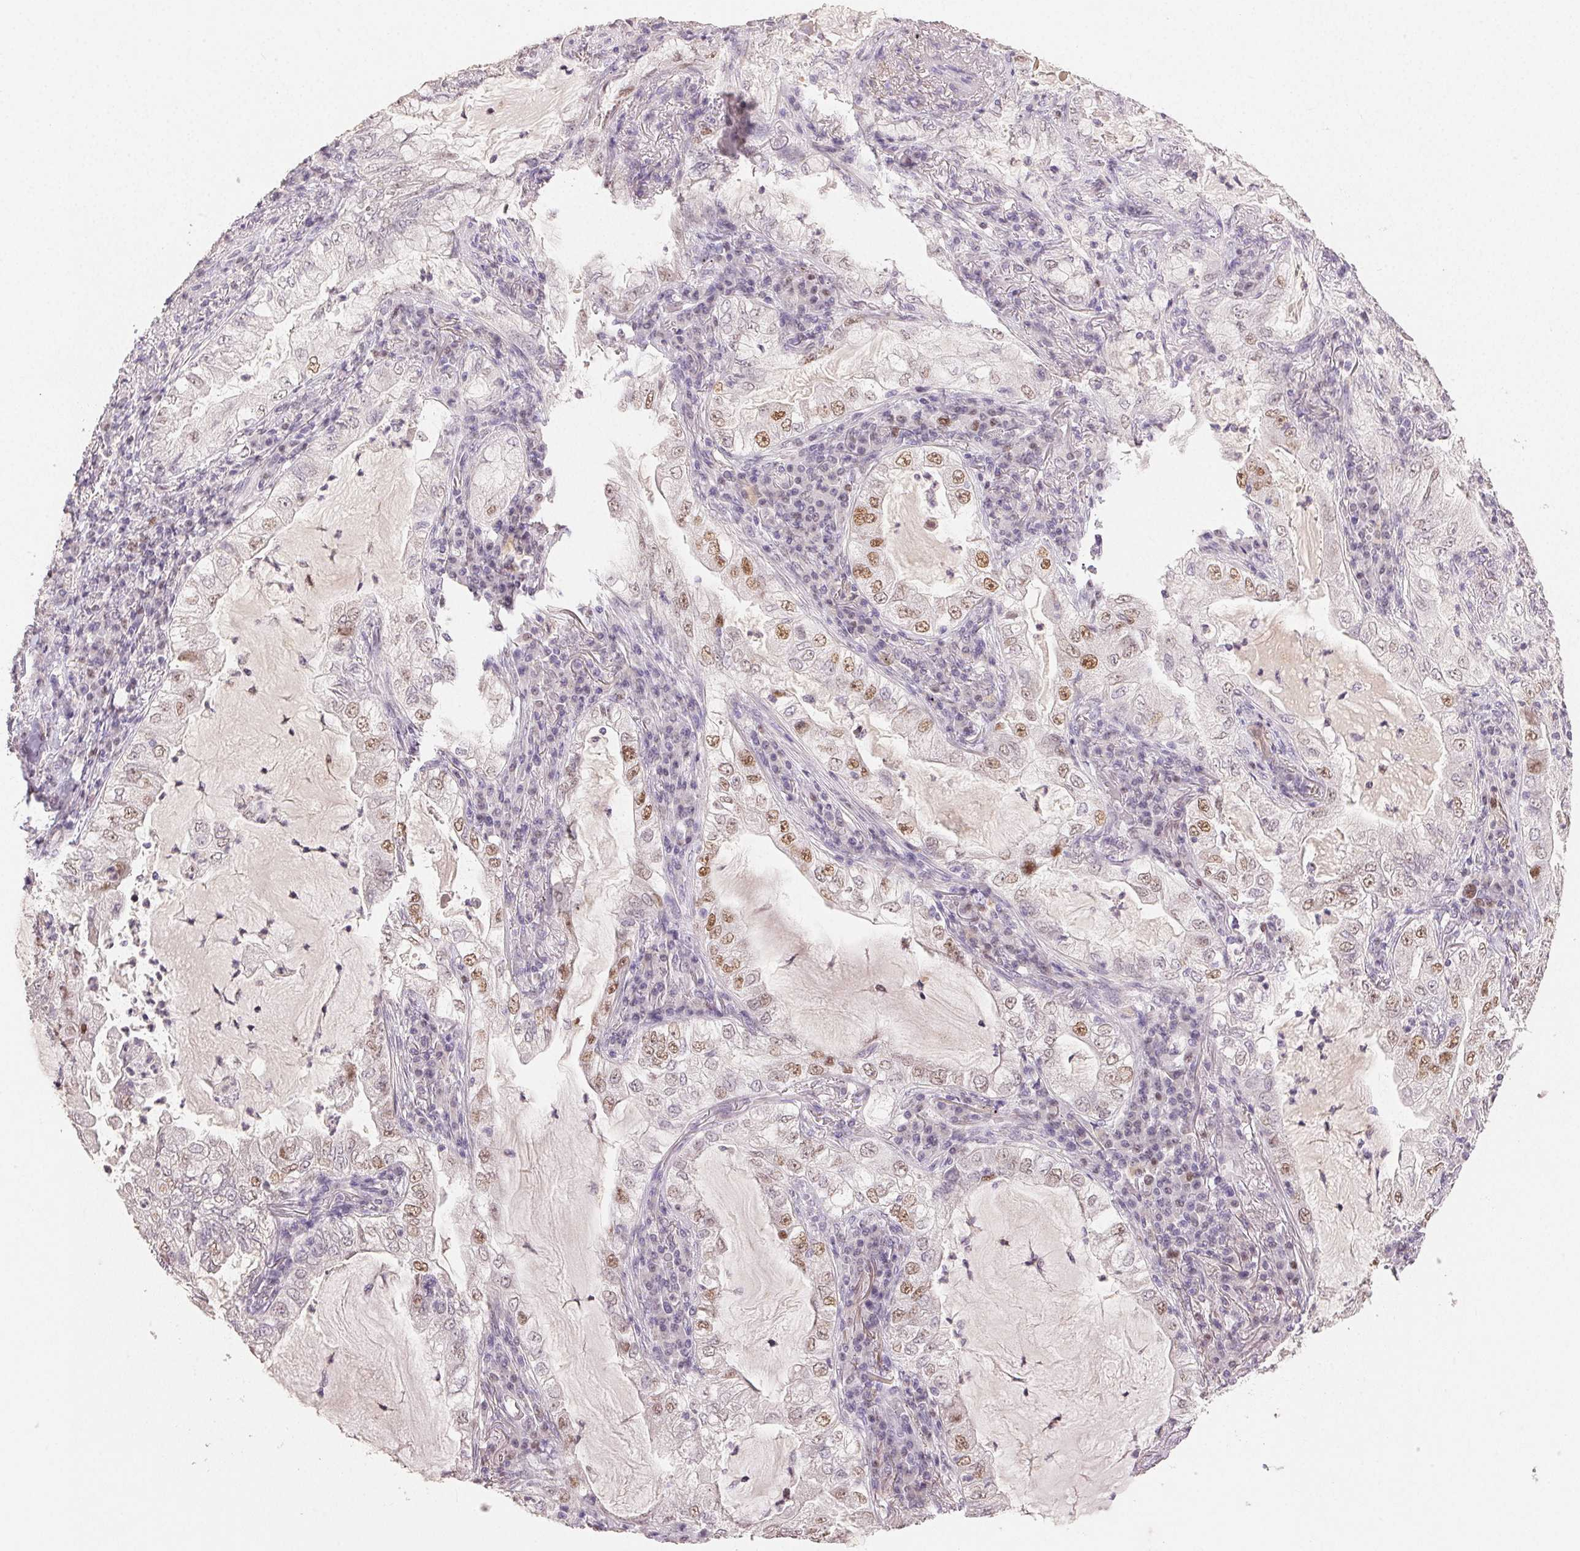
{"staining": {"intensity": "moderate", "quantity": "25%-75%", "location": "nuclear"}, "tissue": "lung cancer", "cell_type": "Tumor cells", "image_type": "cancer", "snomed": [{"axis": "morphology", "description": "Adenocarcinoma, NOS"}, {"axis": "topography", "description": "Lung"}], "caption": "Human lung adenocarcinoma stained with a protein marker exhibits moderate staining in tumor cells.", "gene": "POLR3G", "patient": {"sex": "female", "age": 73}}